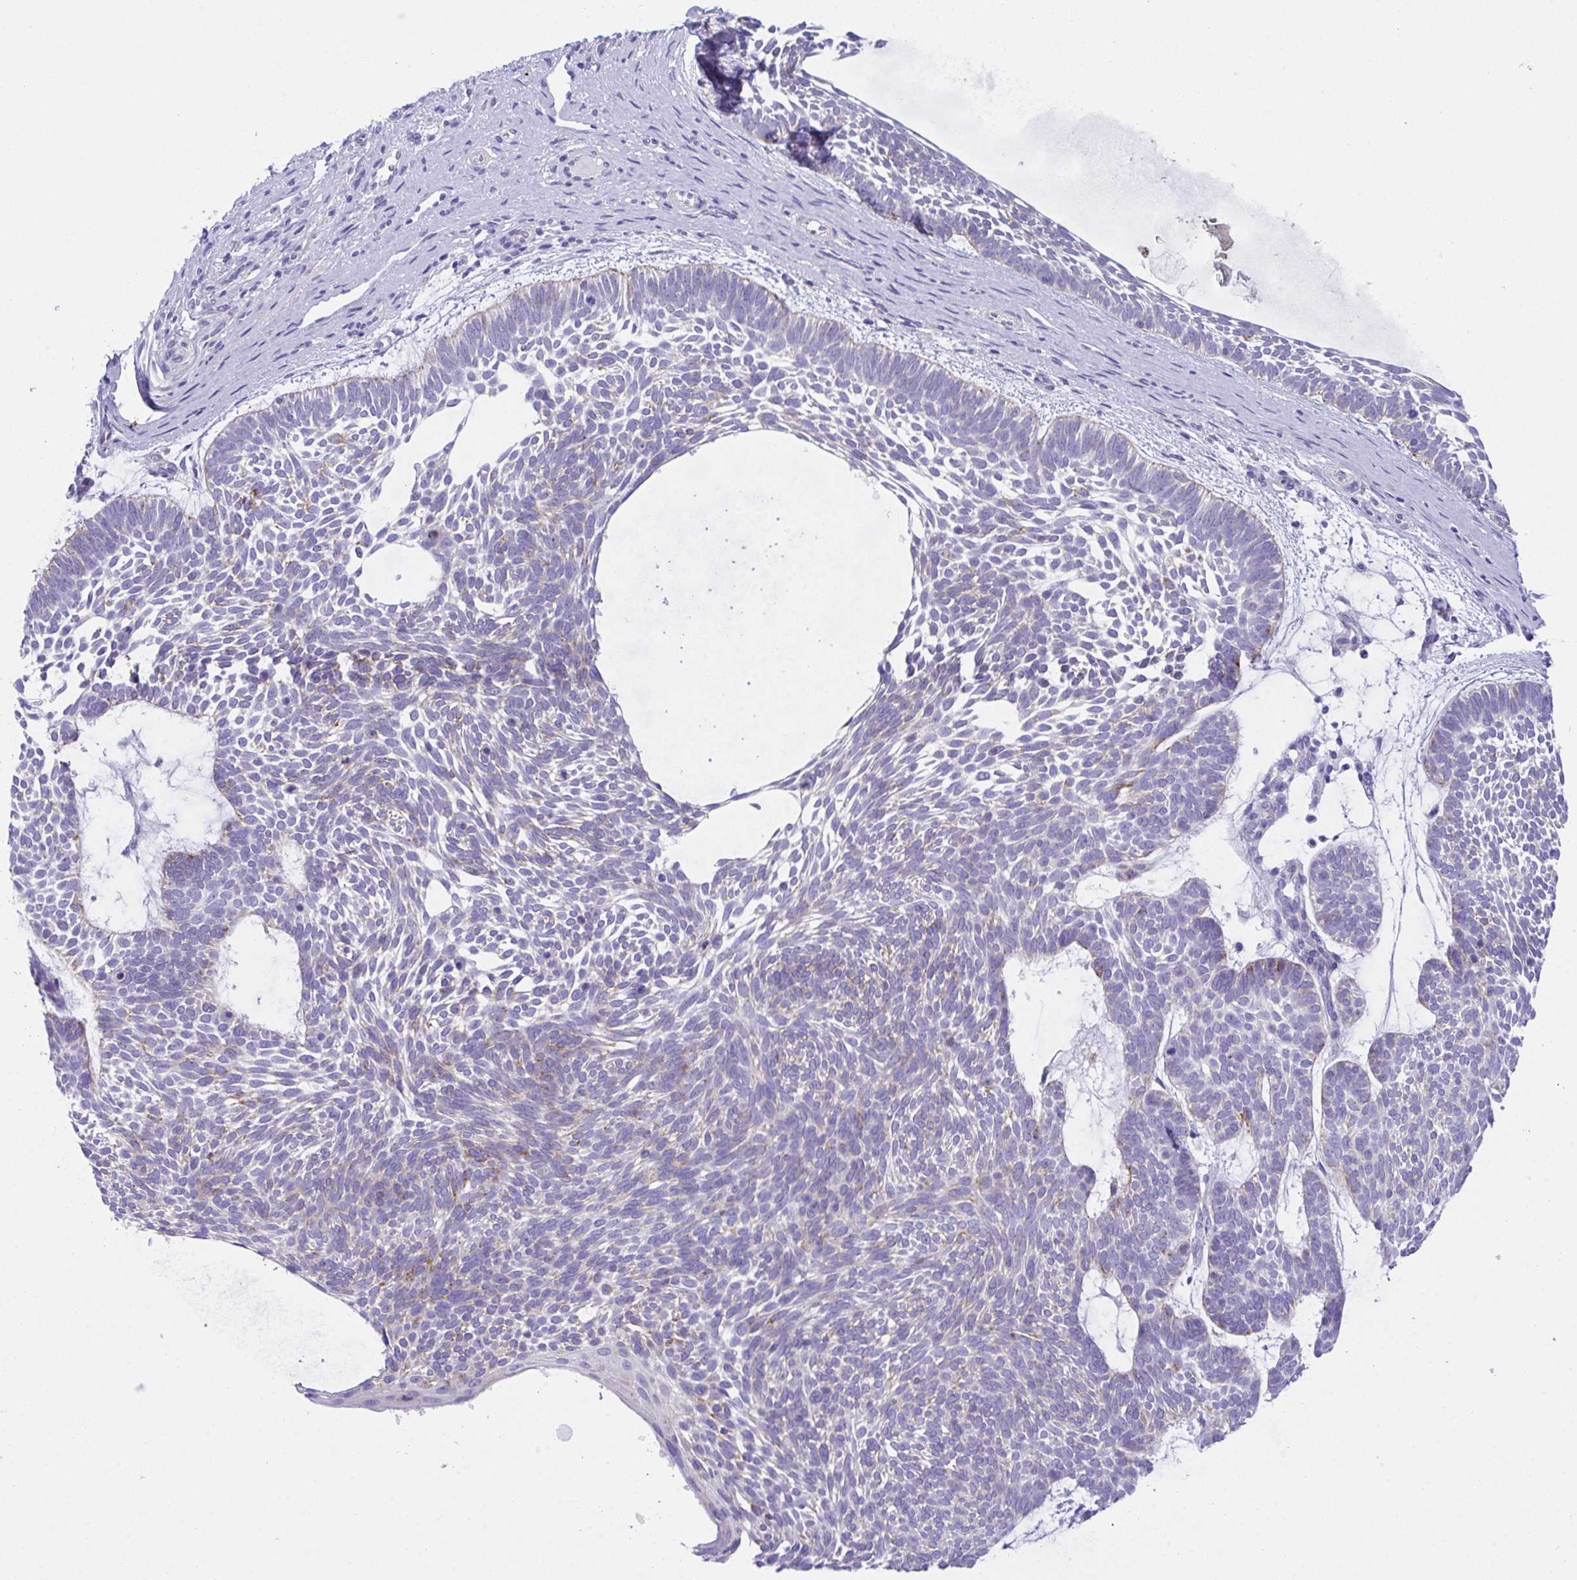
{"staining": {"intensity": "weak", "quantity": "<25%", "location": "cytoplasmic/membranous"}, "tissue": "skin cancer", "cell_type": "Tumor cells", "image_type": "cancer", "snomed": [{"axis": "morphology", "description": "Basal cell carcinoma"}, {"axis": "topography", "description": "Skin"}, {"axis": "topography", "description": "Skin of face"}], "caption": "Immunohistochemistry (IHC) histopathology image of neoplastic tissue: skin basal cell carcinoma stained with DAB shows no significant protein expression in tumor cells.", "gene": "TMEM106B", "patient": {"sex": "male", "age": 83}}